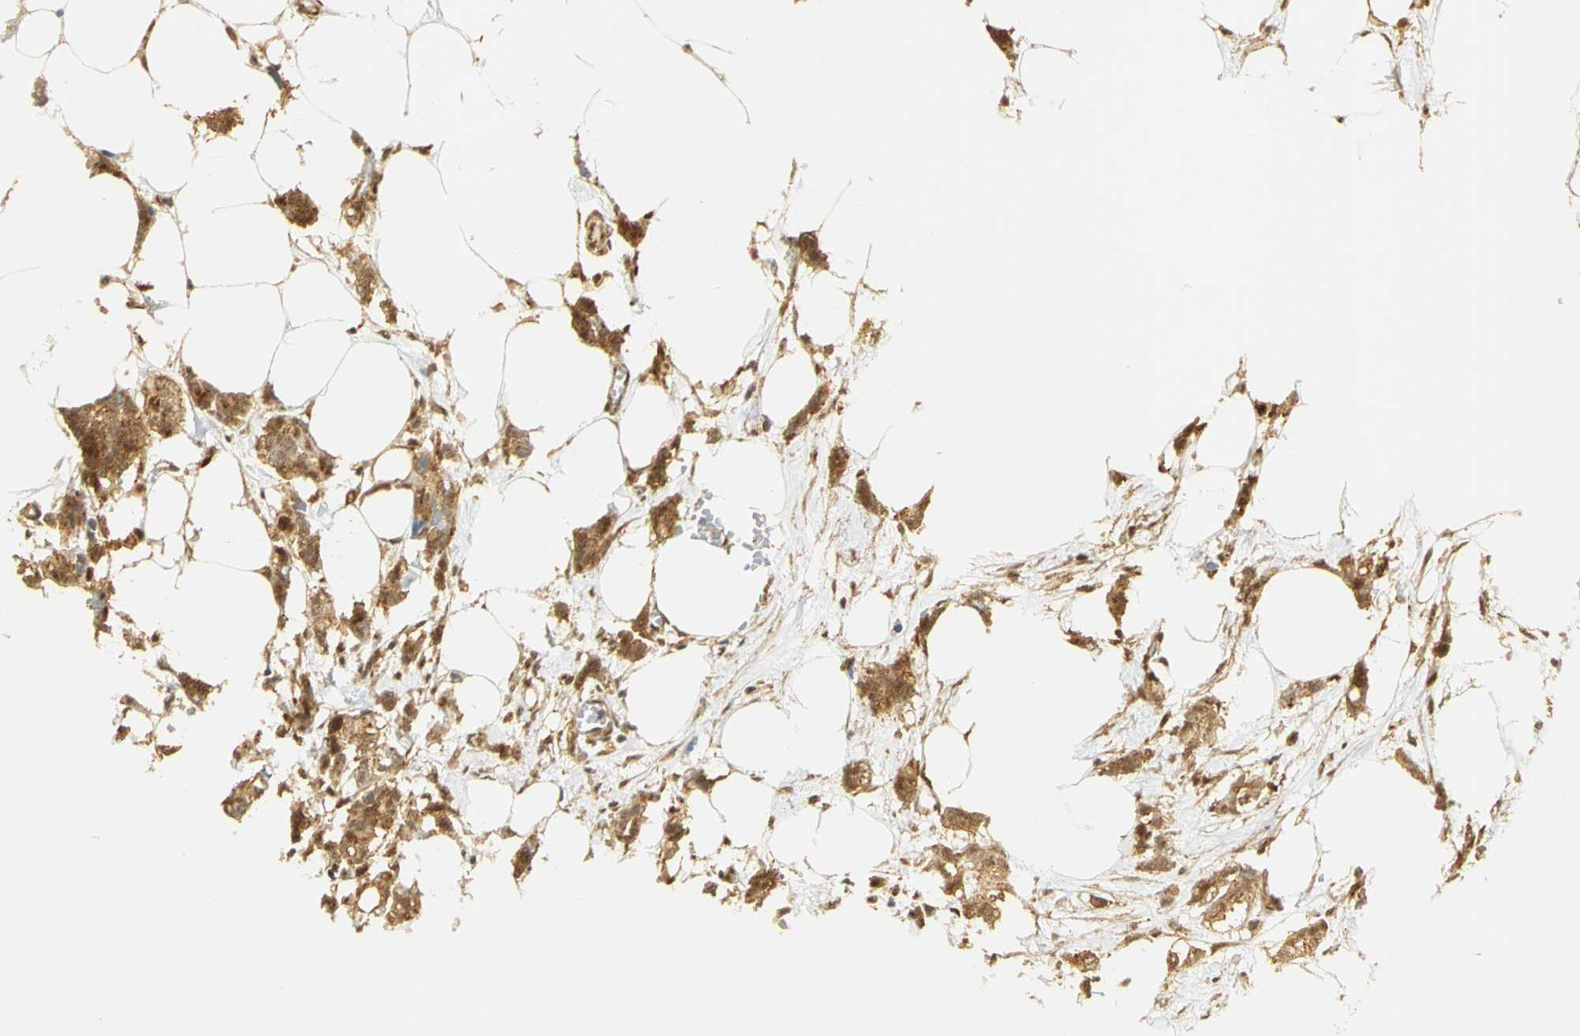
{"staining": {"intensity": "strong", "quantity": ">75%", "location": "cytoplasmic/membranous"}, "tissue": "breast cancer", "cell_type": "Tumor cells", "image_type": "cancer", "snomed": [{"axis": "morphology", "description": "Duct carcinoma"}, {"axis": "topography", "description": "Breast"}], "caption": "Immunohistochemistry (IHC) (DAB (3,3'-diaminobenzidine)) staining of breast cancer demonstrates strong cytoplasmic/membranous protein expression in about >75% of tumor cells. The staining is performed using DAB brown chromogen to label protein expression. The nuclei are counter-stained blue using hematoxylin.", "gene": "DDX5", "patient": {"sex": "female", "age": 84}}